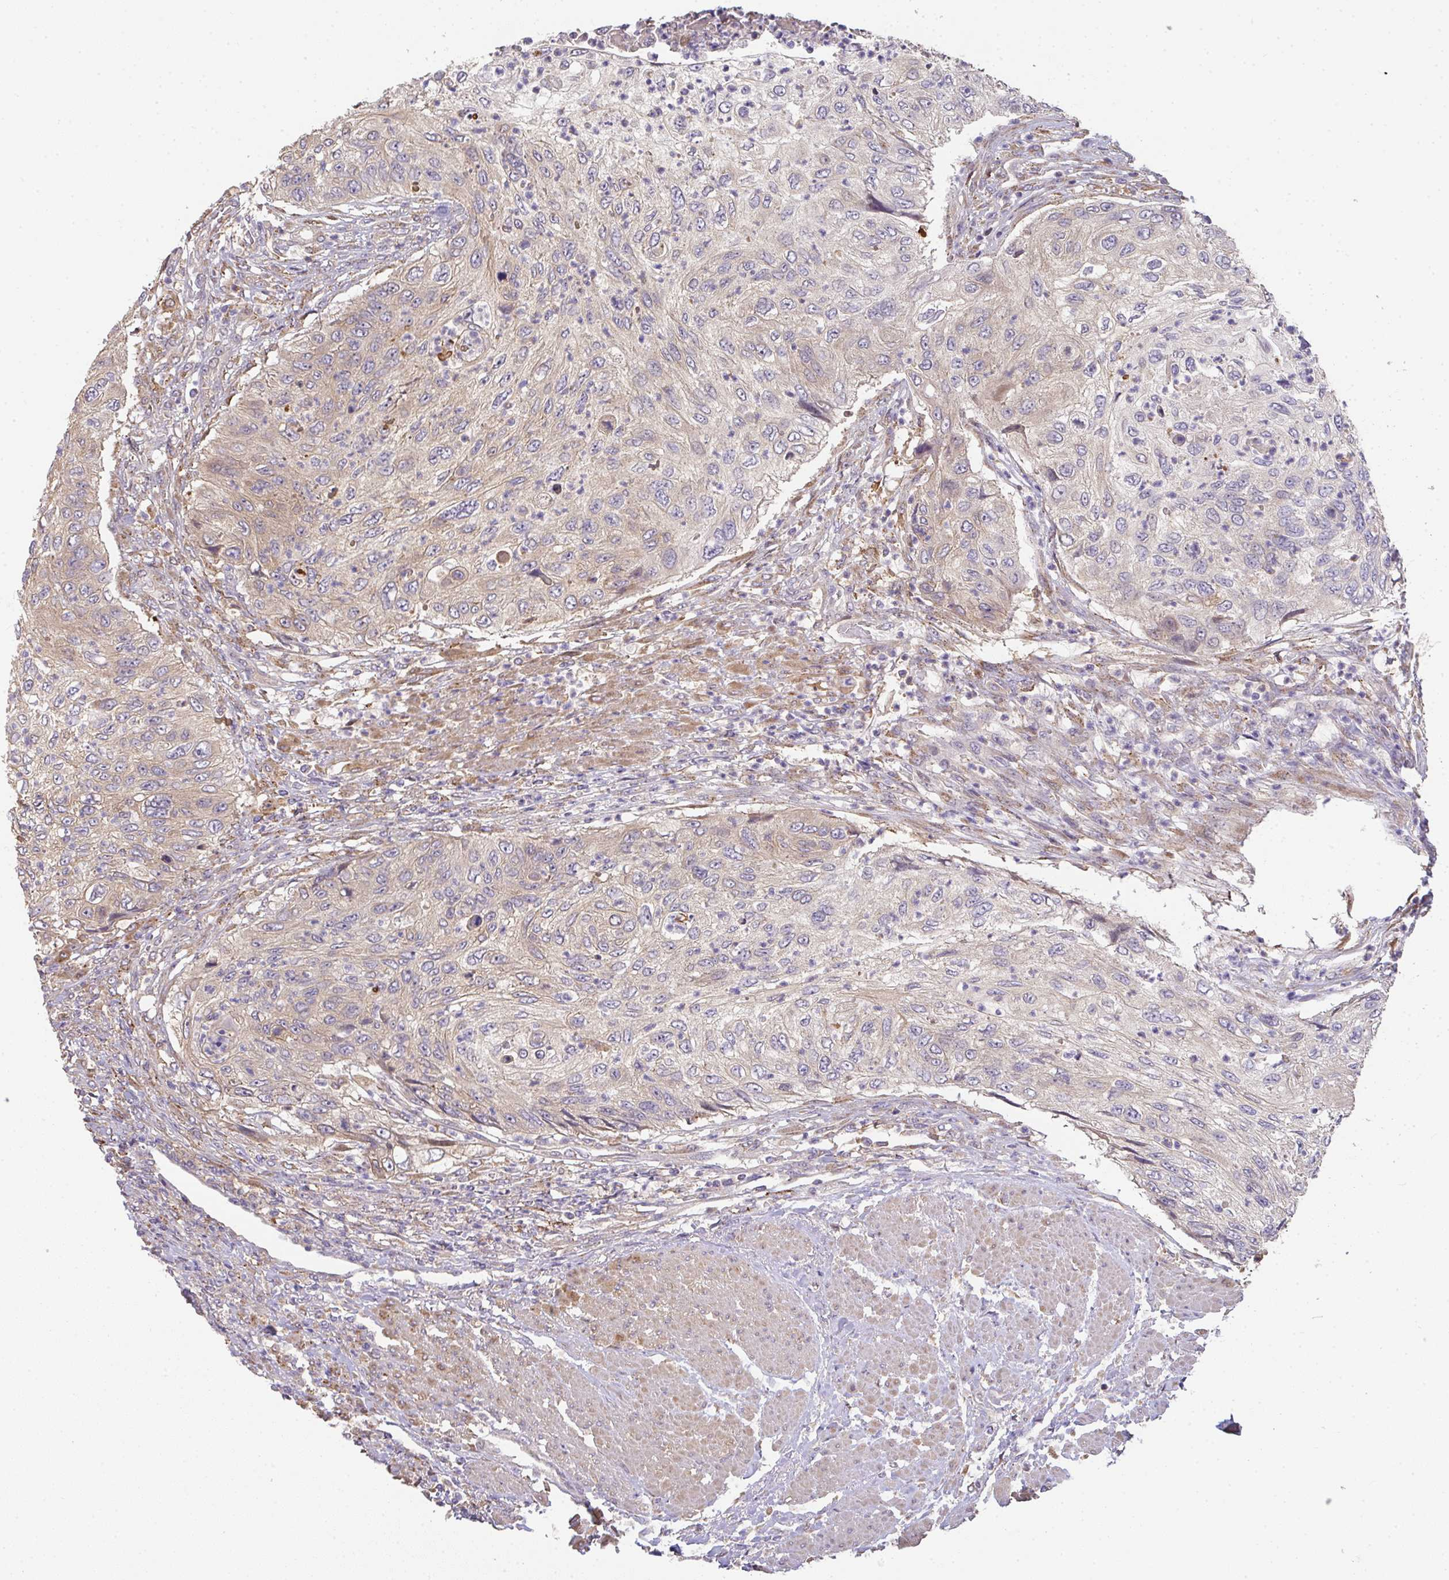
{"staining": {"intensity": "weak", "quantity": "<25%", "location": "cytoplasmic/membranous"}, "tissue": "urothelial cancer", "cell_type": "Tumor cells", "image_type": "cancer", "snomed": [{"axis": "morphology", "description": "Urothelial carcinoma, High grade"}, {"axis": "topography", "description": "Urinary bladder"}], "caption": "High power microscopy micrograph of an immunohistochemistry (IHC) image of urothelial cancer, revealing no significant staining in tumor cells.", "gene": "EEF1AKMT1", "patient": {"sex": "female", "age": 60}}